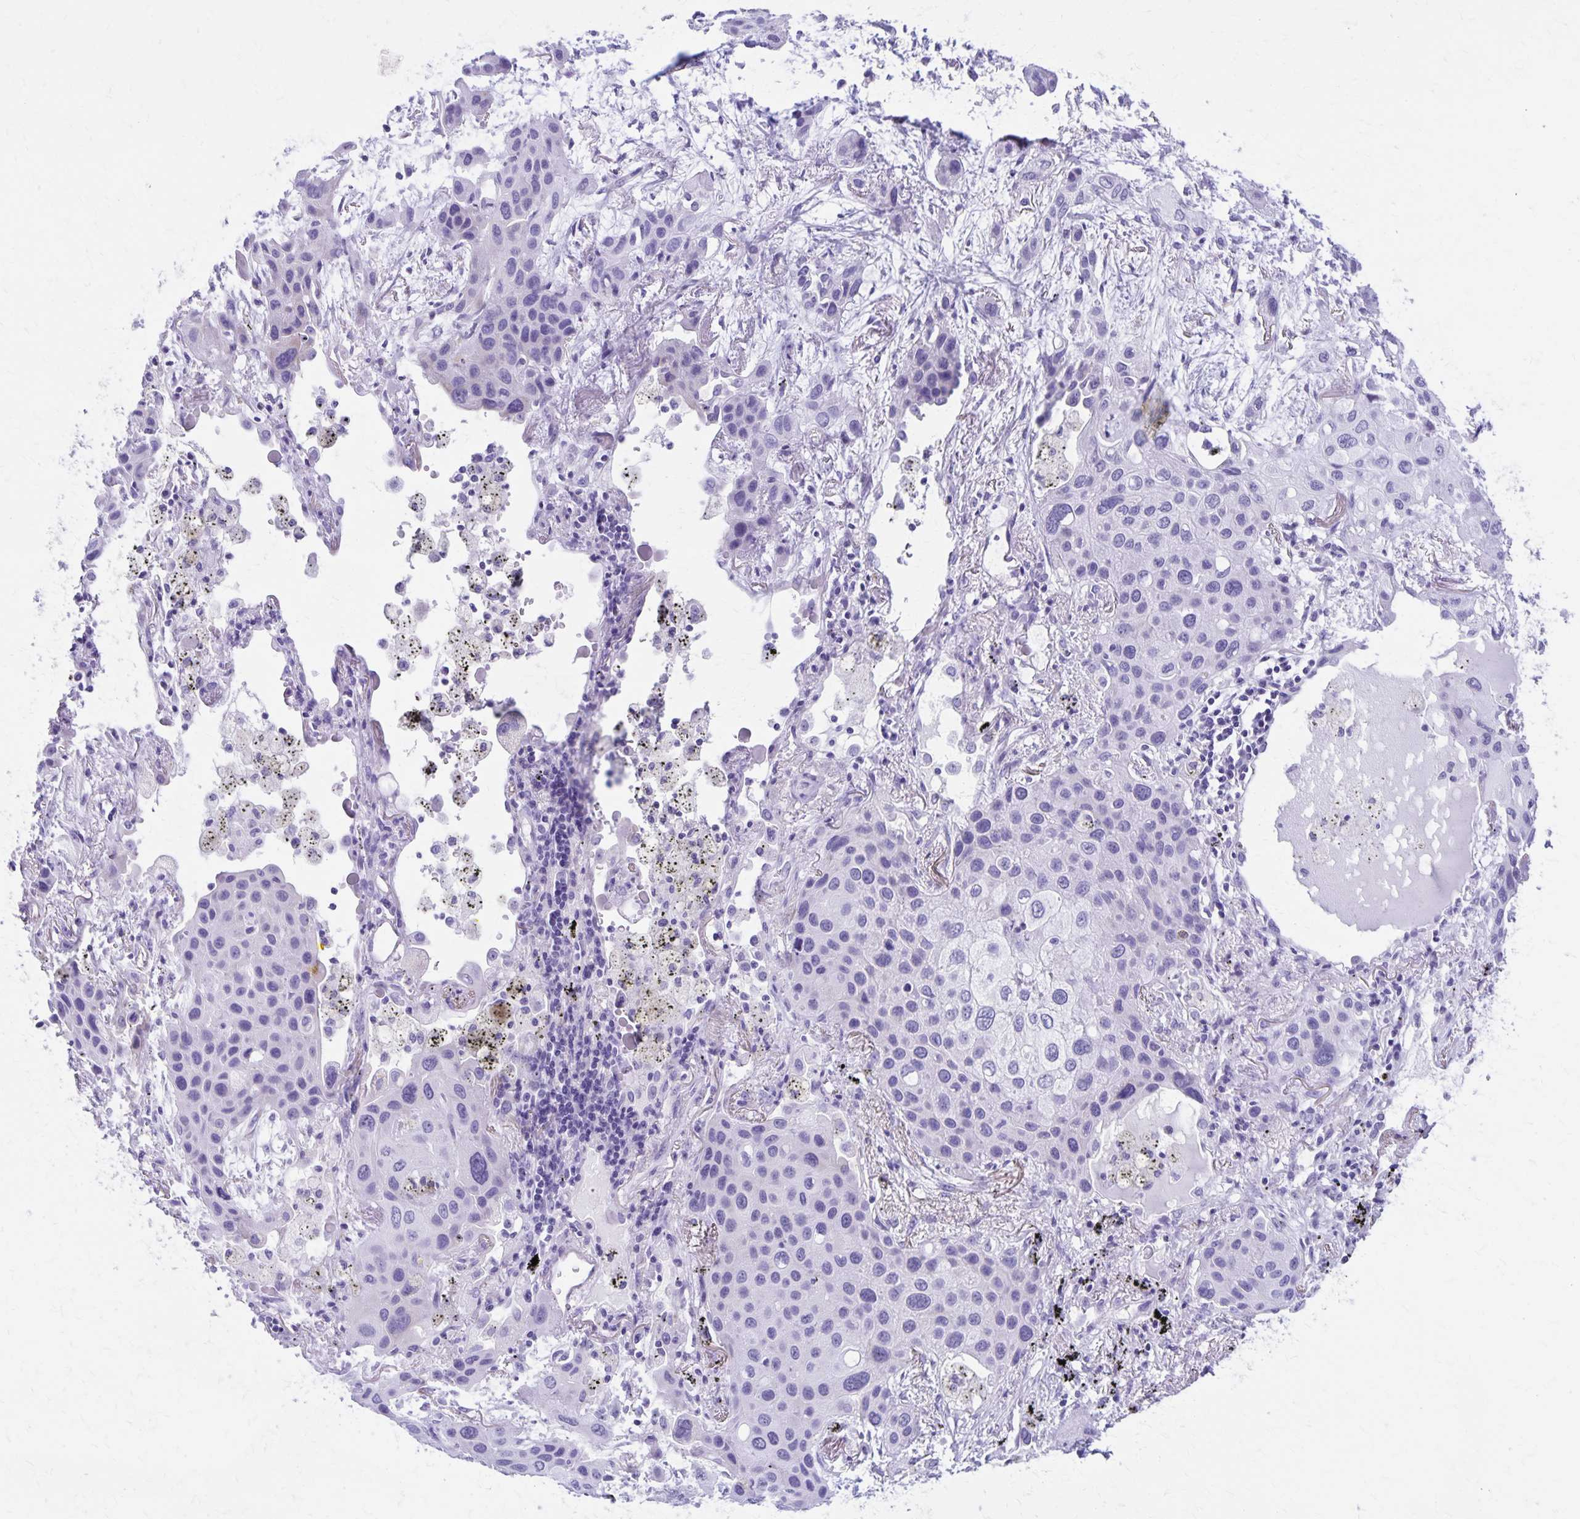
{"staining": {"intensity": "negative", "quantity": "none", "location": "none"}, "tissue": "lung cancer", "cell_type": "Tumor cells", "image_type": "cancer", "snomed": [{"axis": "morphology", "description": "Squamous cell carcinoma, NOS"}, {"axis": "morphology", "description": "Squamous cell carcinoma, metastatic, NOS"}, {"axis": "topography", "description": "Lung"}], "caption": "Metastatic squamous cell carcinoma (lung) was stained to show a protein in brown. There is no significant staining in tumor cells.", "gene": "DEFA5", "patient": {"sex": "male", "age": 59}}